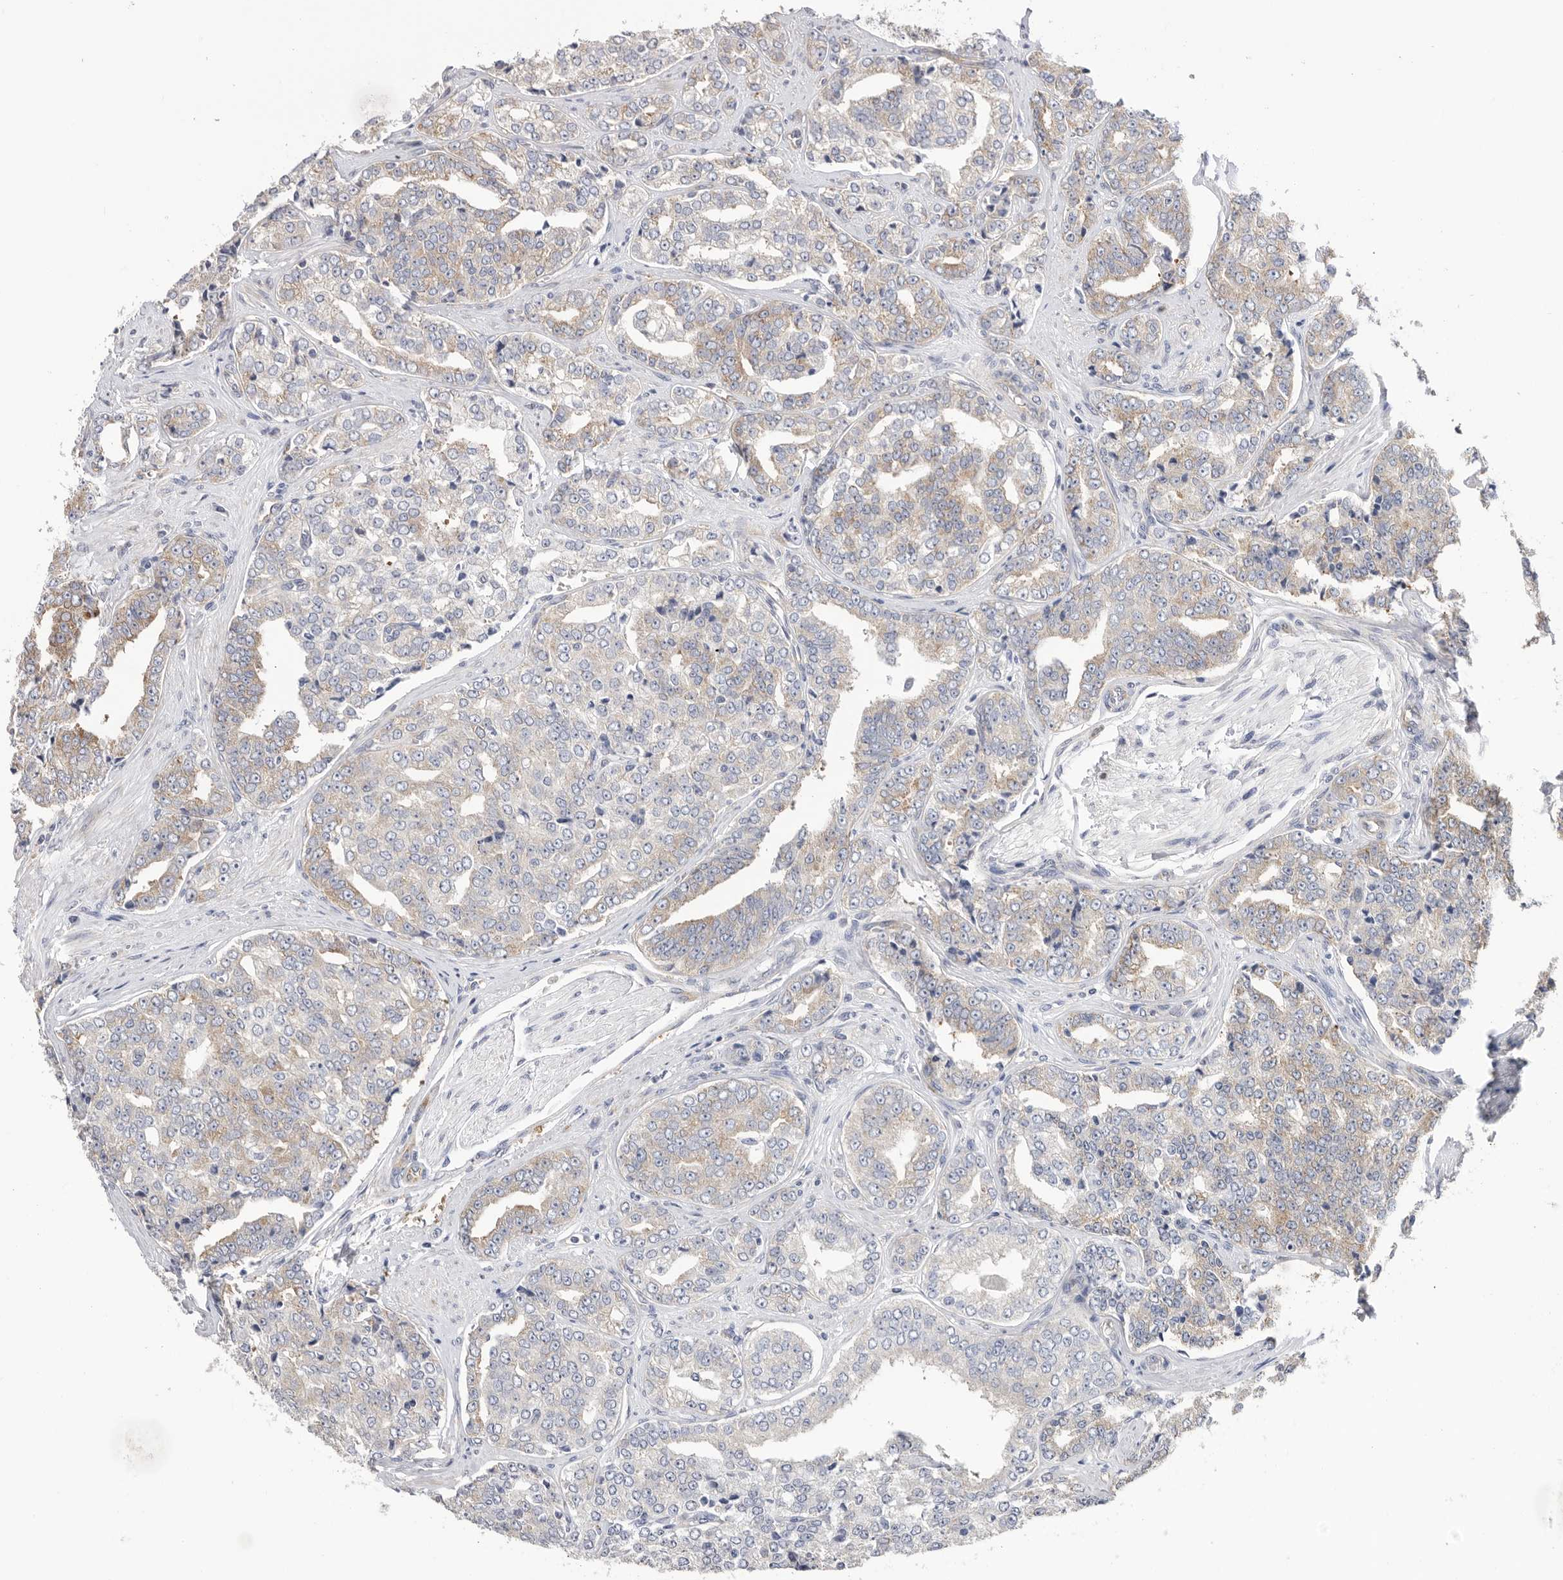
{"staining": {"intensity": "weak", "quantity": "<25%", "location": "cytoplasmic/membranous"}, "tissue": "prostate cancer", "cell_type": "Tumor cells", "image_type": "cancer", "snomed": [{"axis": "morphology", "description": "Adenocarcinoma, High grade"}, {"axis": "topography", "description": "Prostate"}], "caption": "Tumor cells show no significant staining in adenocarcinoma (high-grade) (prostate). (DAB (3,3'-diaminobenzidine) immunohistochemistry (IHC) with hematoxylin counter stain).", "gene": "SERBP1", "patient": {"sex": "male", "age": 71}}